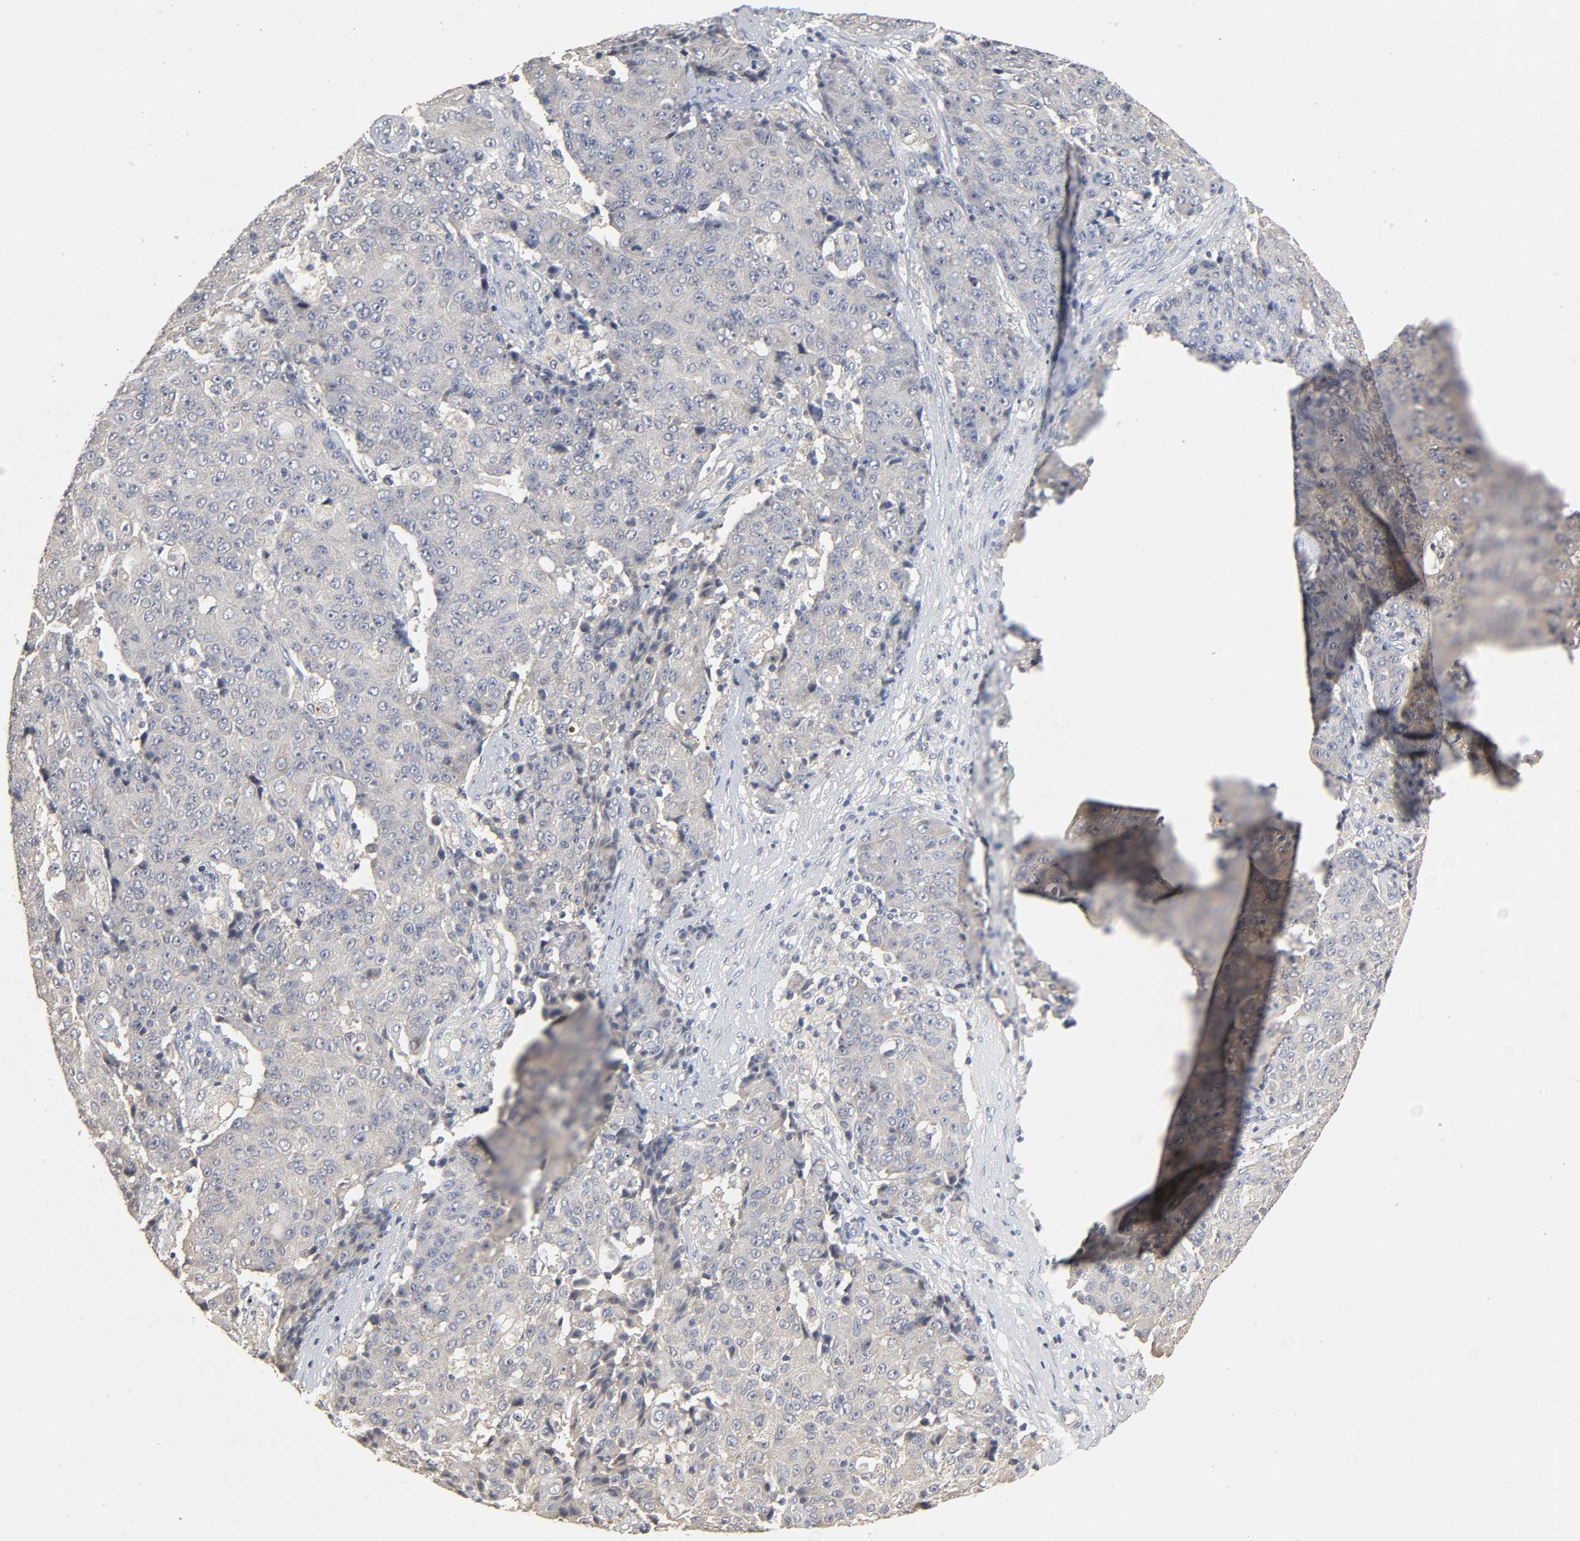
{"staining": {"intensity": "negative", "quantity": "none", "location": "none"}, "tissue": "ovarian cancer", "cell_type": "Tumor cells", "image_type": "cancer", "snomed": [{"axis": "morphology", "description": "Carcinoma, endometroid"}, {"axis": "topography", "description": "Ovary"}], "caption": "Immunohistochemistry photomicrograph of ovarian cancer (endometroid carcinoma) stained for a protein (brown), which displays no positivity in tumor cells.", "gene": "SLC10A2", "patient": {"sex": "female", "age": 42}}